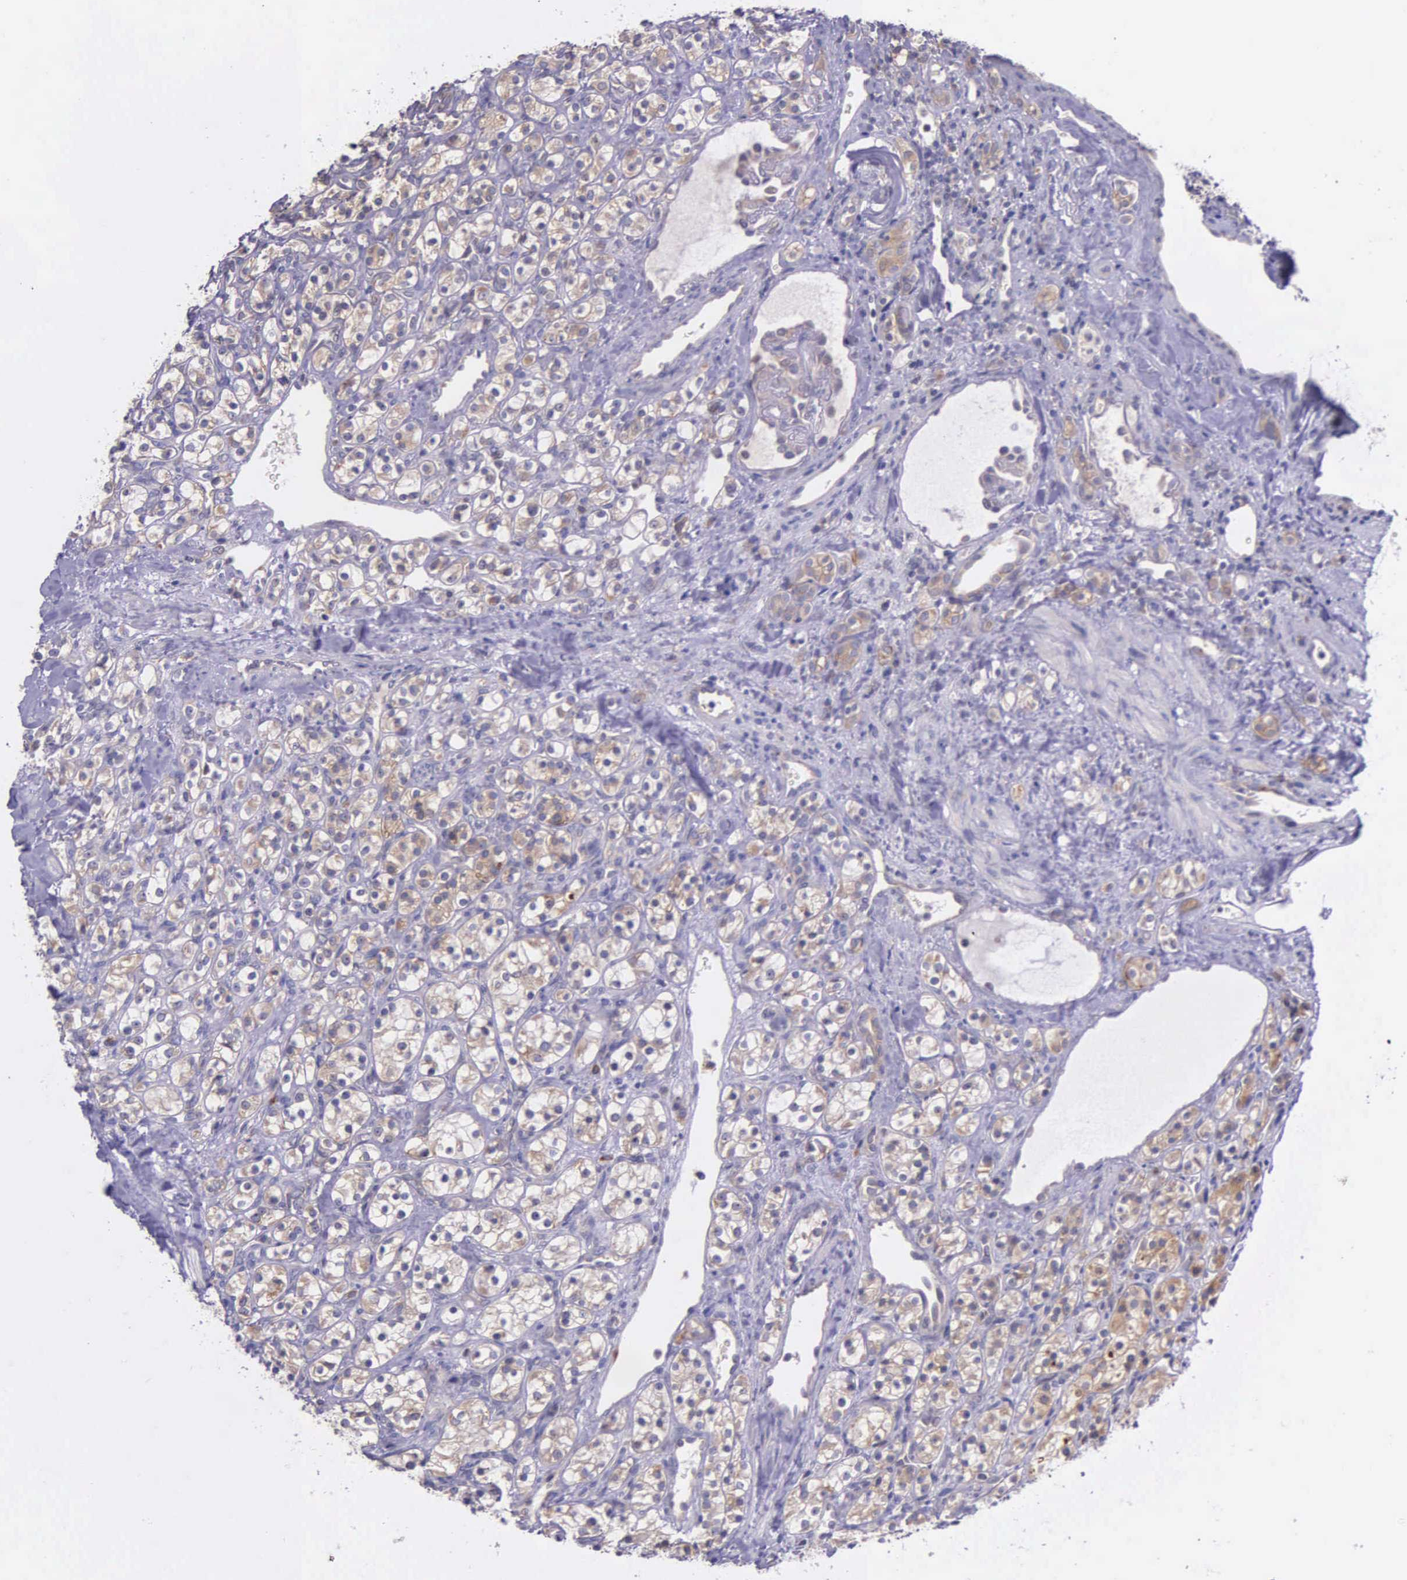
{"staining": {"intensity": "weak", "quantity": ">75%", "location": "cytoplasmic/membranous"}, "tissue": "renal cancer", "cell_type": "Tumor cells", "image_type": "cancer", "snomed": [{"axis": "morphology", "description": "Adenocarcinoma, NOS"}, {"axis": "topography", "description": "Kidney"}], "caption": "An immunohistochemistry photomicrograph of neoplastic tissue is shown. Protein staining in brown shows weak cytoplasmic/membranous positivity in renal cancer (adenocarcinoma) within tumor cells.", "gene": "NSDHL", "patient": {"sex": "male", "age": 77}}